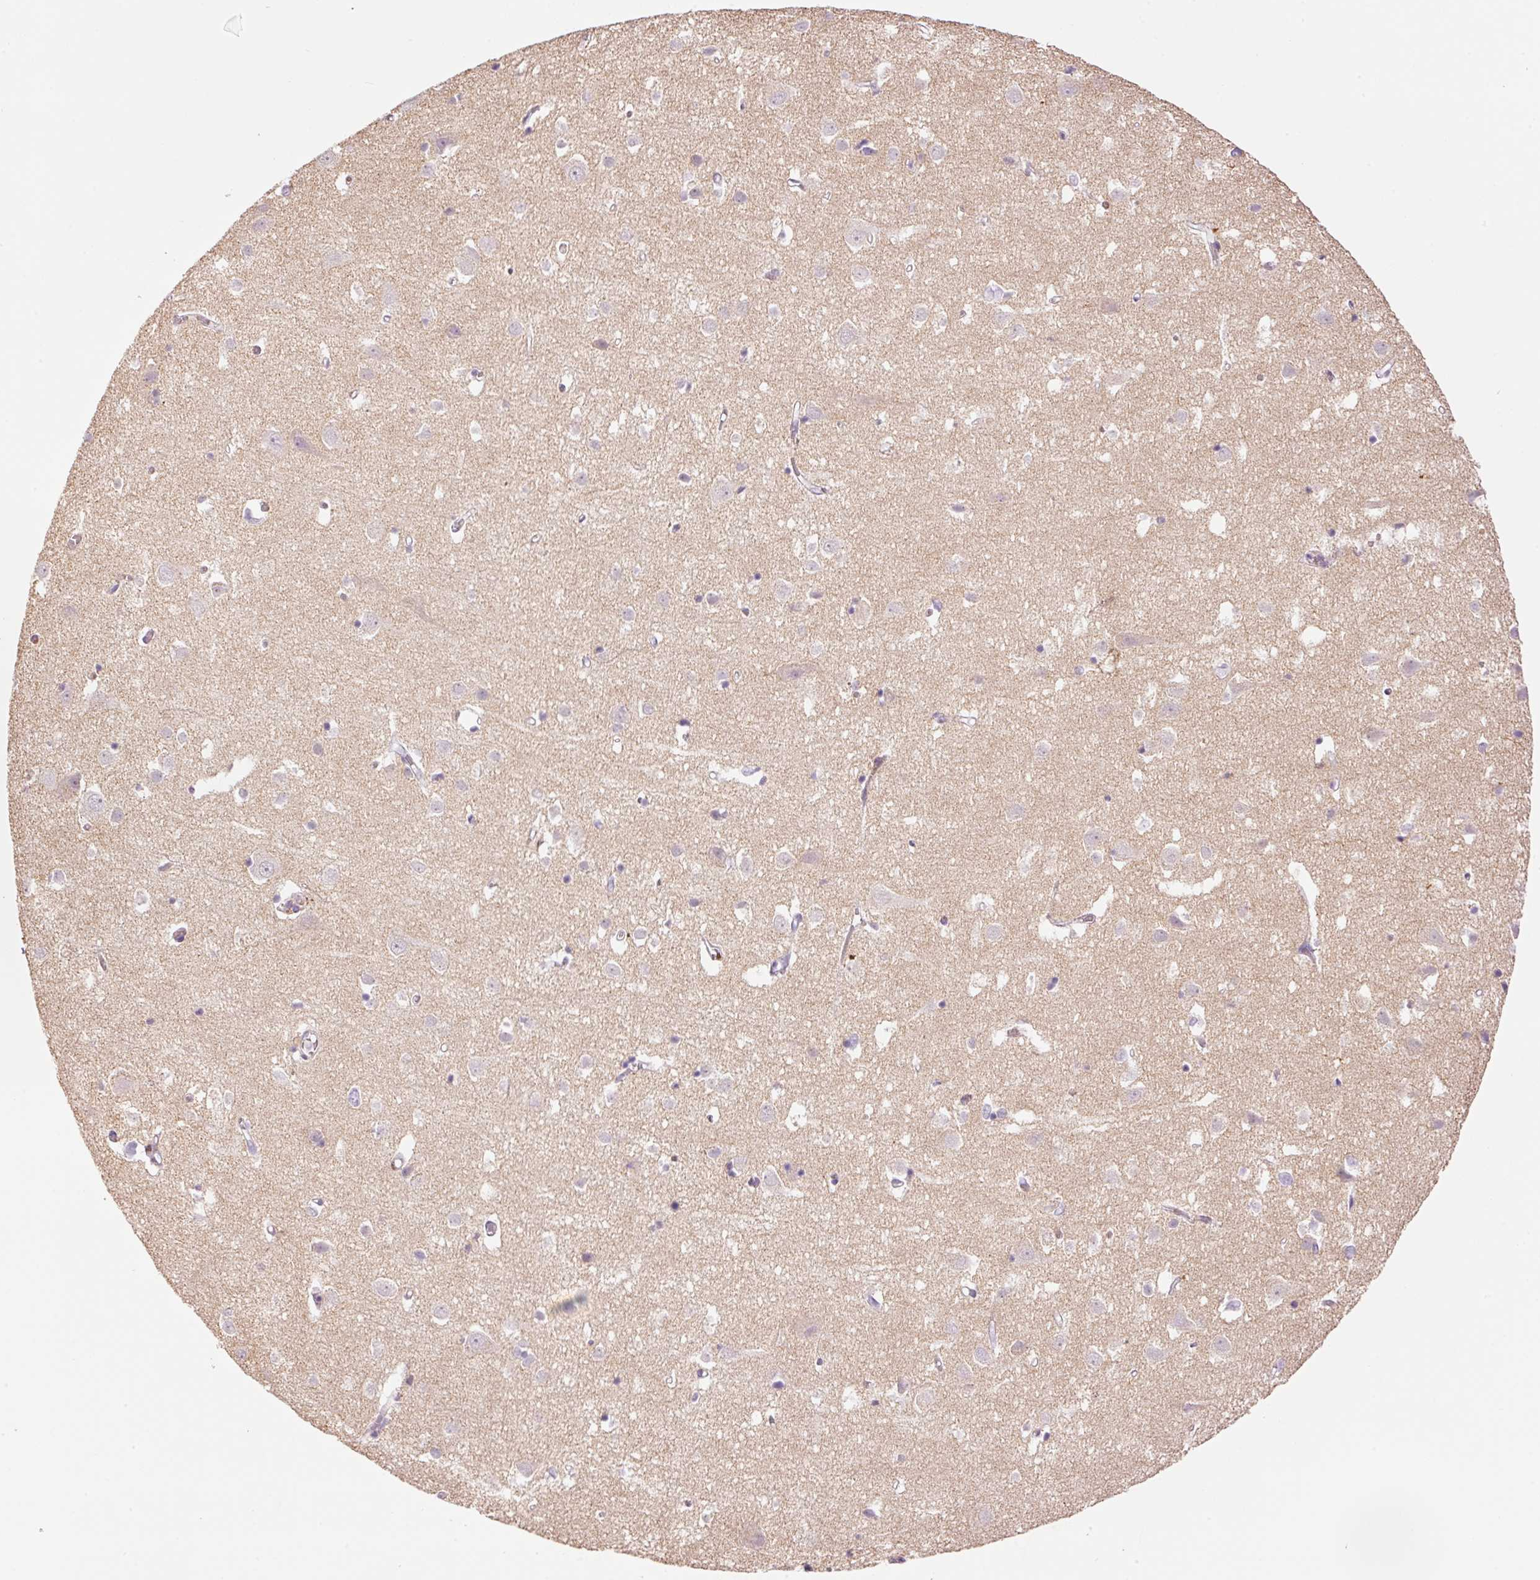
{"staining": {"intensity": "moderate", "quantity": "<25%", "location": "cytoplasmic/membranous"}, "tissue": "cerebral cortex", "cell_type": "Endothelial cells", "image_type": "normal", "snomed": [{"axis": "morphology", "description": "Normal tissue, NOS"}, {"axis": "topography", "description": "Cerebral cortex"}], "caption": "Unremarkable cerebral cortex reveals moderate cytoplasmic/membranous expression in about <25% of endothelial cells The staining was performed using DAB (3,3'-diaminobenzidine) to visualize the protein expression in brown, while the nuclei were stained in blue with hematoxylin (Magnification: 20x)..", "gene": "LY6G6D", "patient": {"sex": "male", "age": 70}}